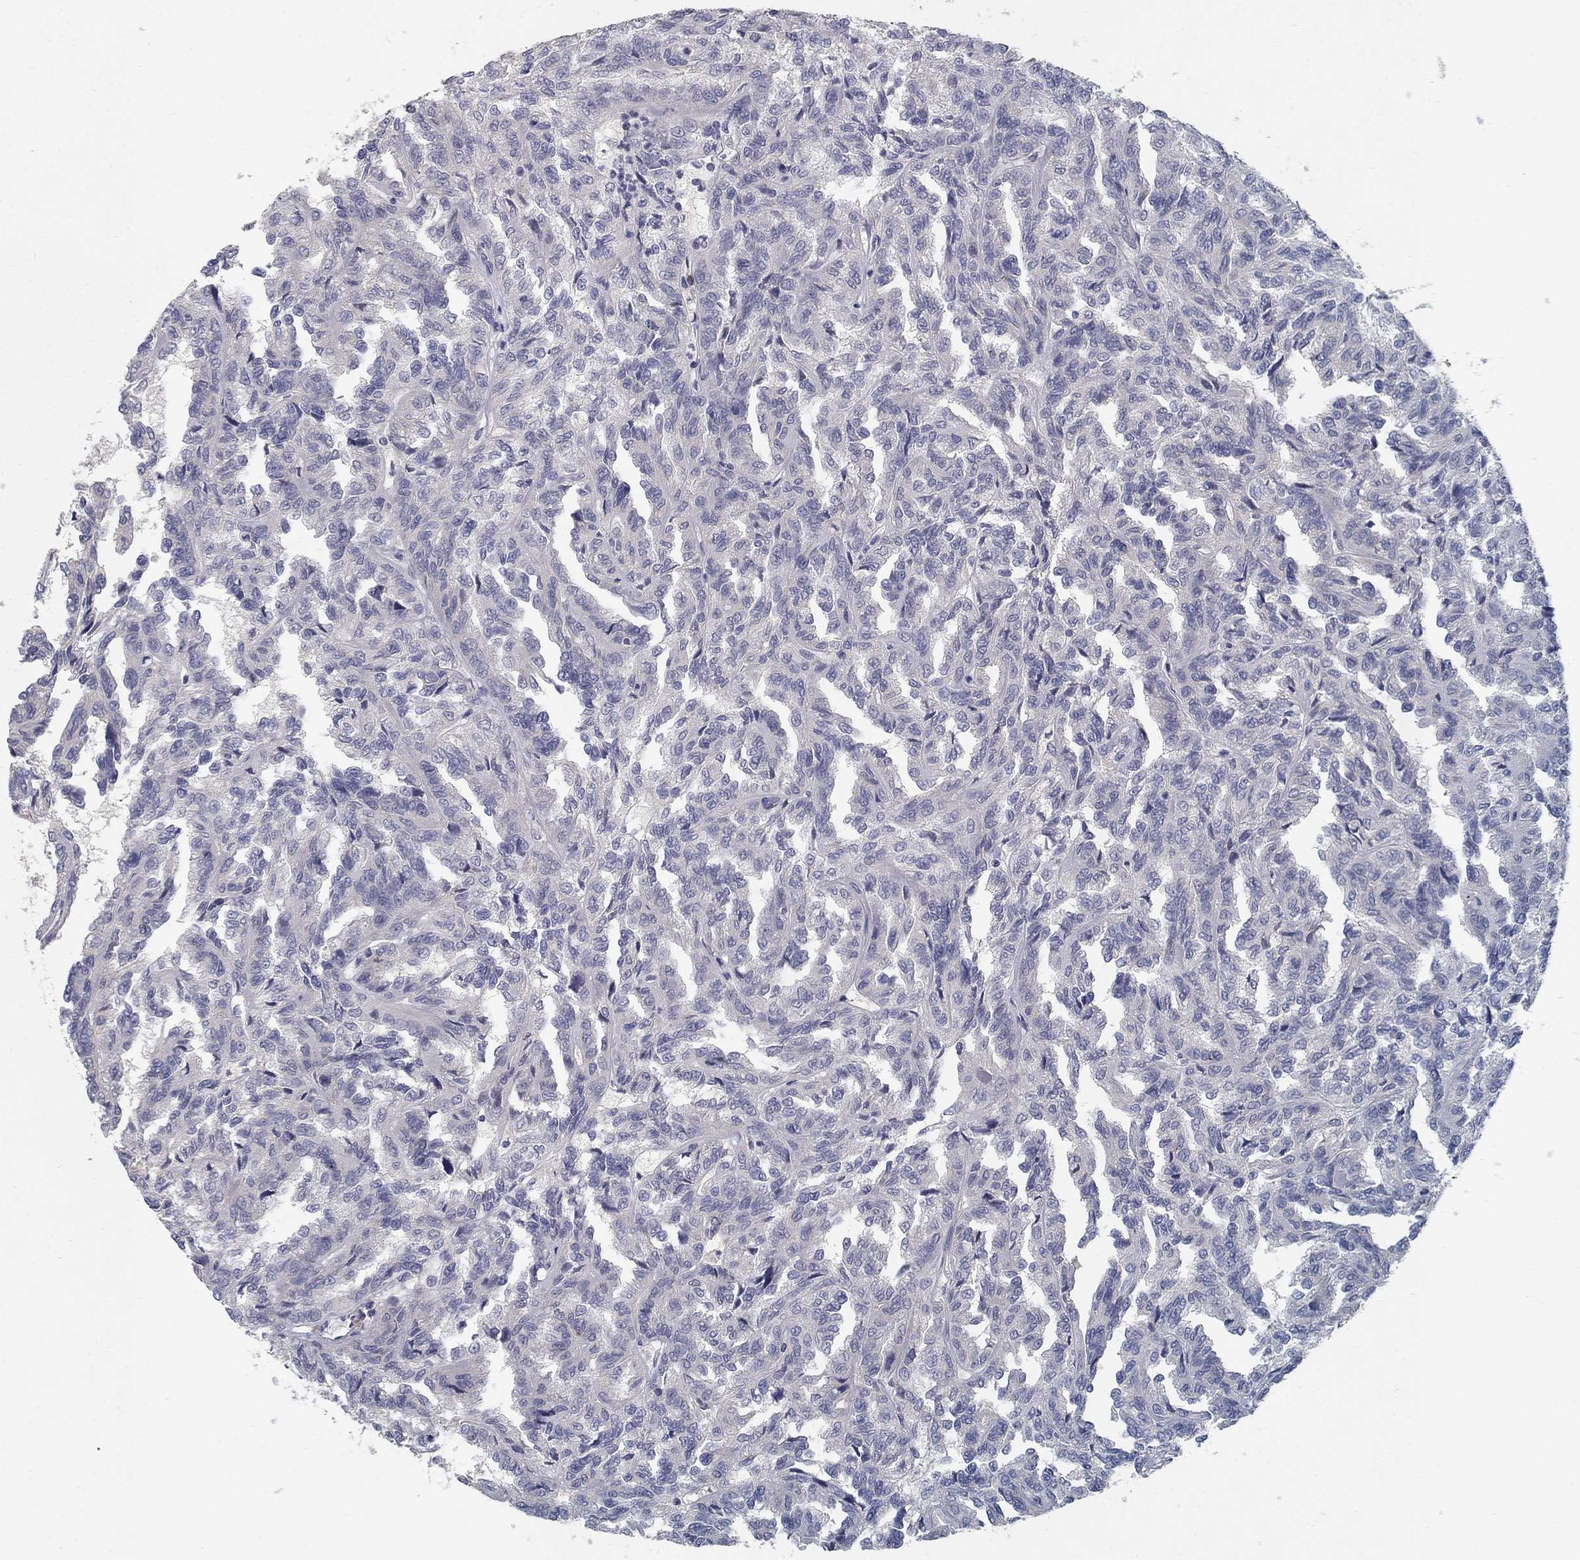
{"staining": {"intensity": "negative", "quantity": "none", "location": "none"}, "tissue": "renal cancer", "cell_type": "Tumor cells", "image_type": "cancer", "snomed": [{"axis": "morphology", "description": "Adenocarcinoma, NOS"}, {"axis": "topography", "description": "Kidney"}], "caption": "Tumor cells are negative for protein expression in human adenocarcinoma (renal). The staining was performed using DAB to visualize the protein expression in brown, while the nuclei were stained in blue with hematoxylin (Magnification: 20x).", "gene": "NTRK2", "patient": {"sex": "male", "age": 79}}